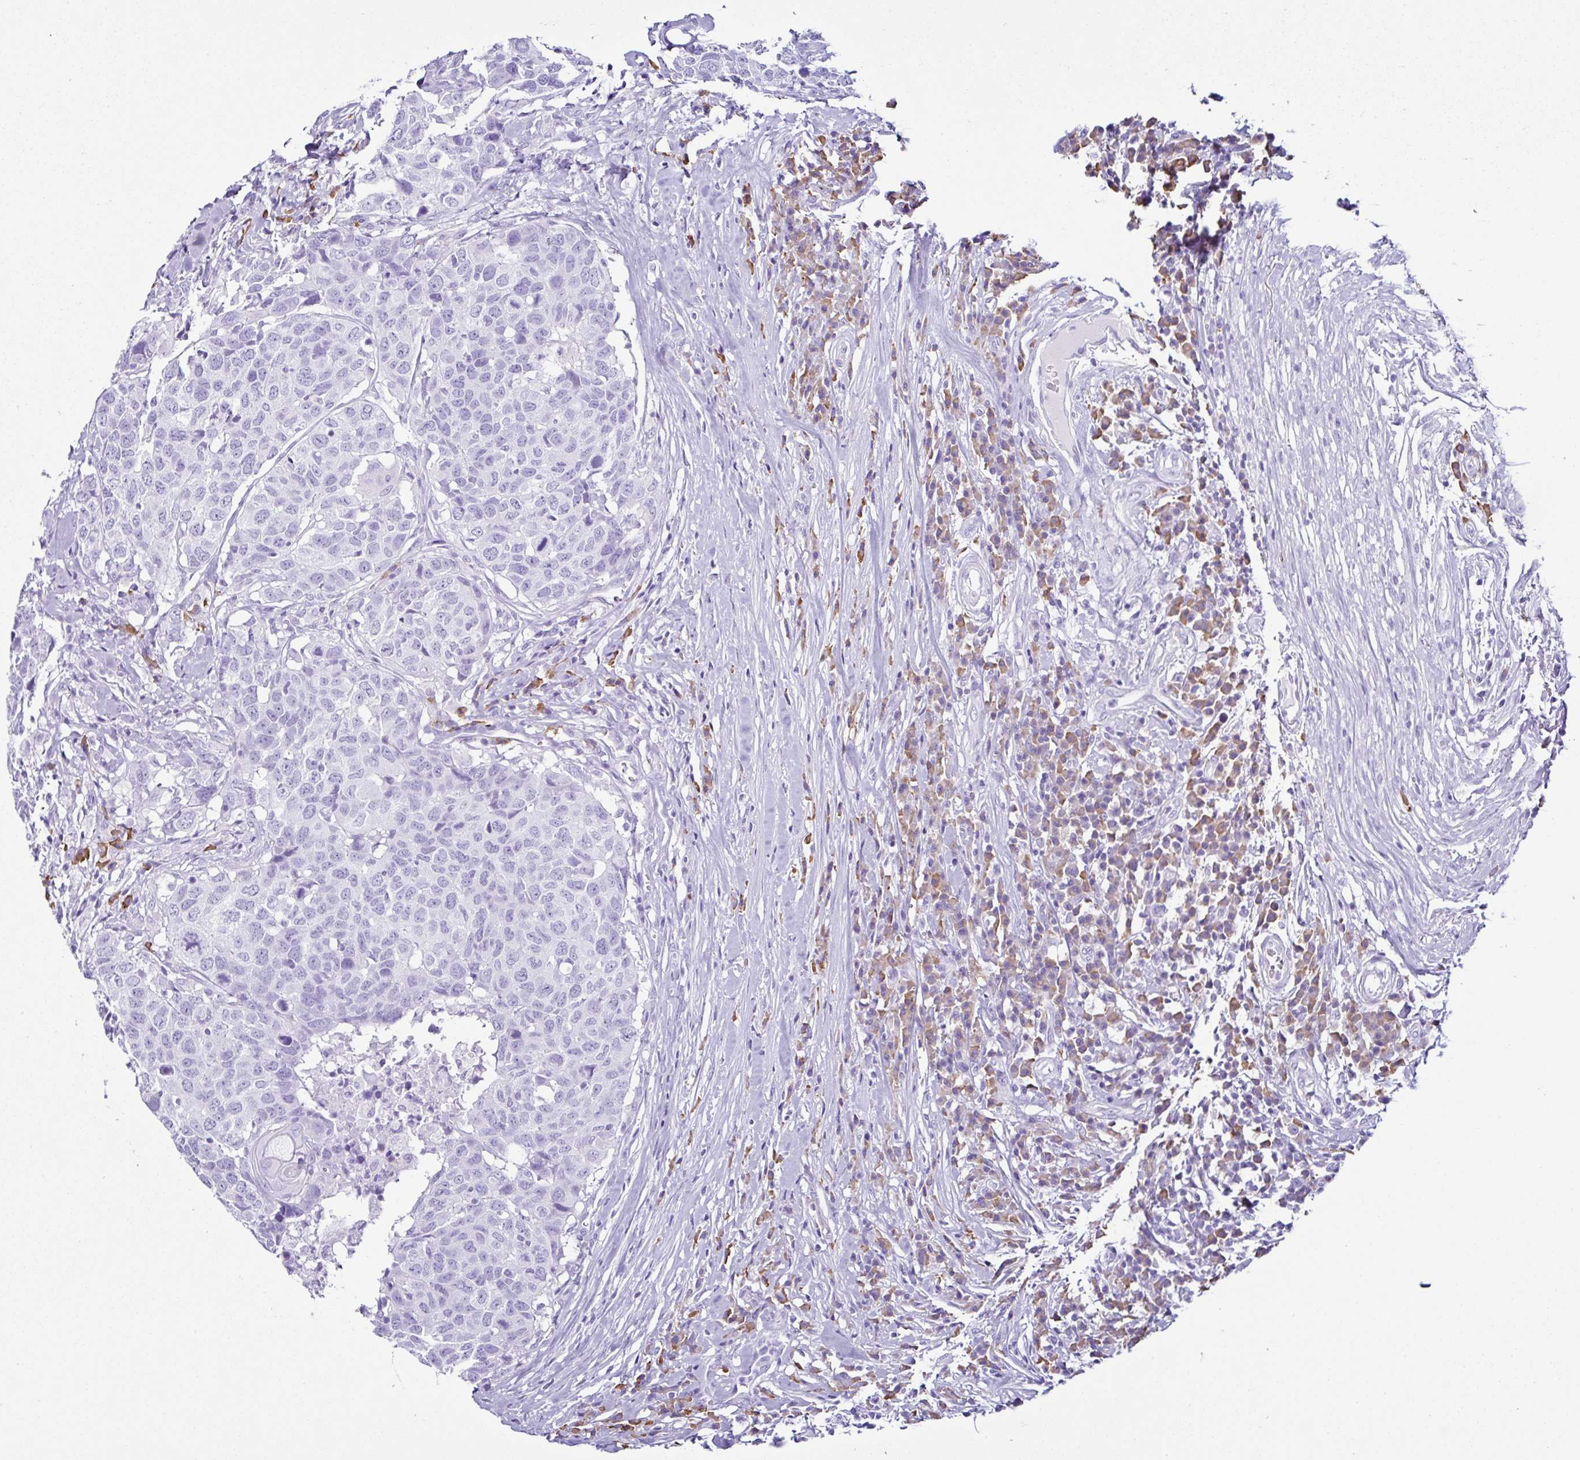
{"staining": {"intensity": "negative", "quantity": "none", "location": "none"}, "tissue": "head and neck cancer", "cell_type": "Tumor cells", "image_type": "cancer", "snomed": [{"axis": "morphology", "description": "Normal tissue, NOS"}, {"axis": "morphology", "description": "Squamous cell carcinoma, NOS"}, {"axis": "topography", "description": "Skeletal muscle"}, {"axis": "topography", "description": "Vascular tissue"}, {"axis": "topography", "description": "Peripheral nerve tissue"}, {"axis": "topography", "description": "Head-Neck"}], "caption": "This is an IHC image of human squamous cell carcinoma (head and neck). There is no expression in tumor cells.", "gene": "PIGF", "patient": {"sex": "male", "age": 66}}